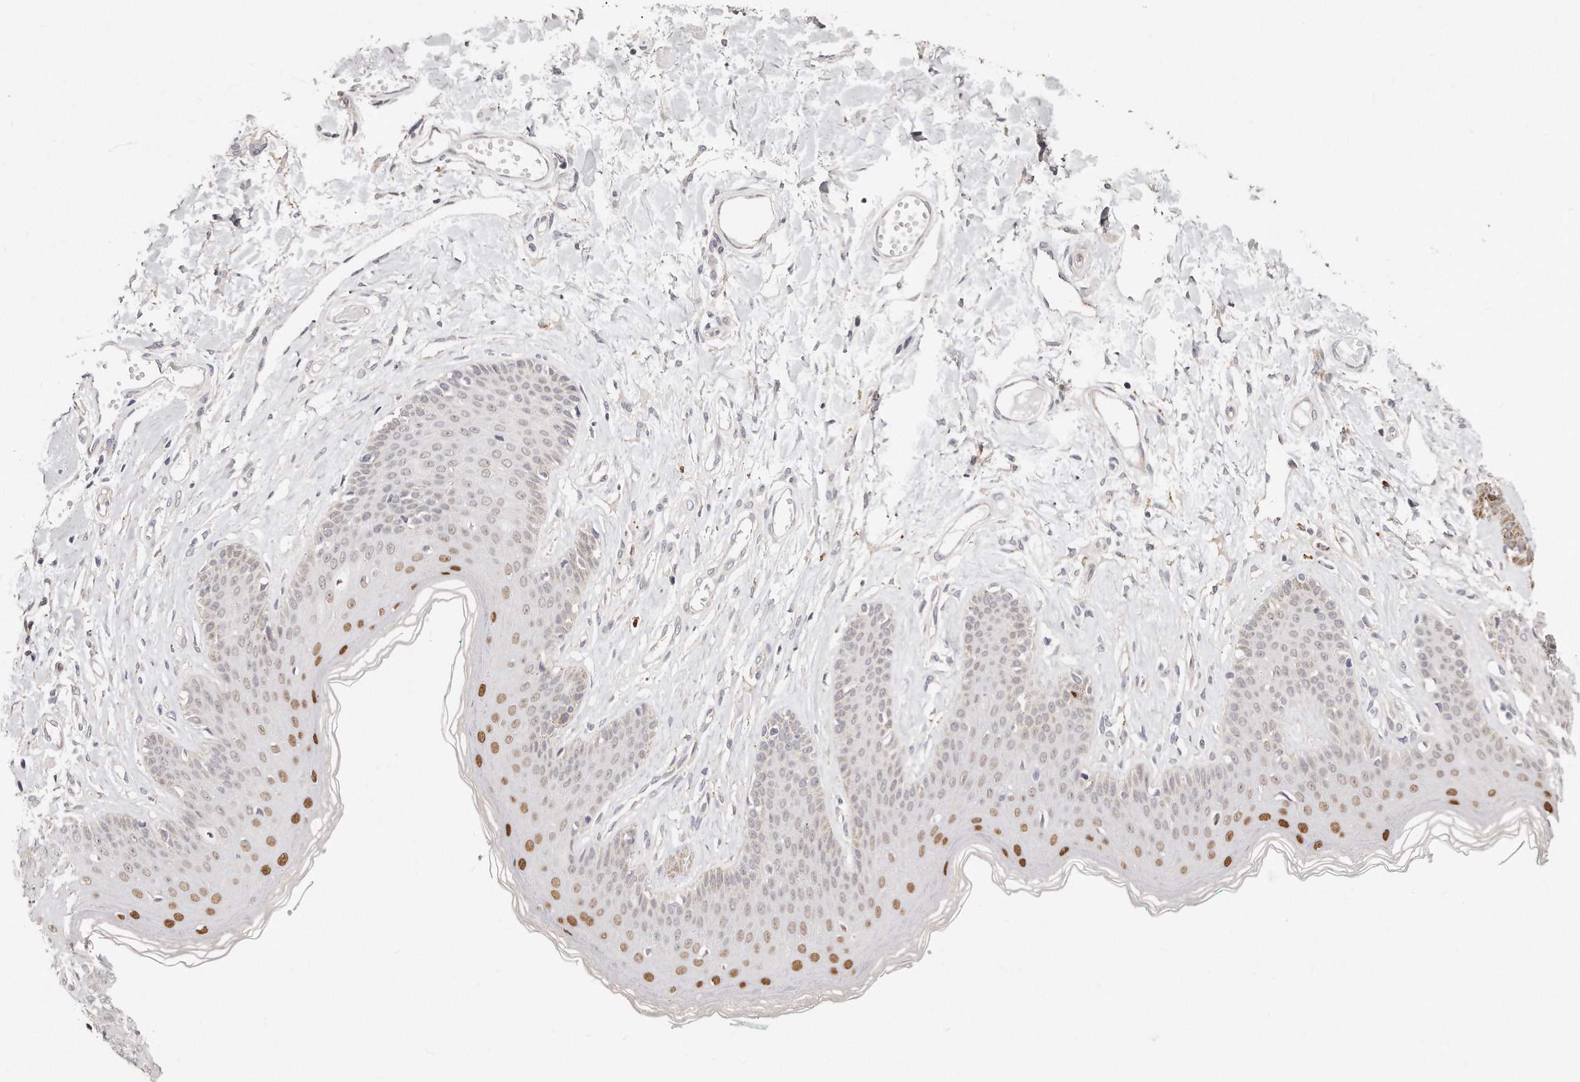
{"staining": {"intensity": "strong", "quantity": "<25%", "location": "nuclear"}, "tissue": "skin", "cell_type": "Epidermal cells", "image_type": "normal", "snomed": [{"axis": "morphology", "description": "Normal tissue, NOS"}, {"axis": "morphology", "description": "Squamous cell carcinoma, NOS"}, {"axis": "topography", "description": "Vulva"}], "caption": "A brown stain shows strong nuclear expression of a protein in epidermal cells of benign human skin.", "gene": "CASZ1", "patient": {"sex": "female", "age": 85}}